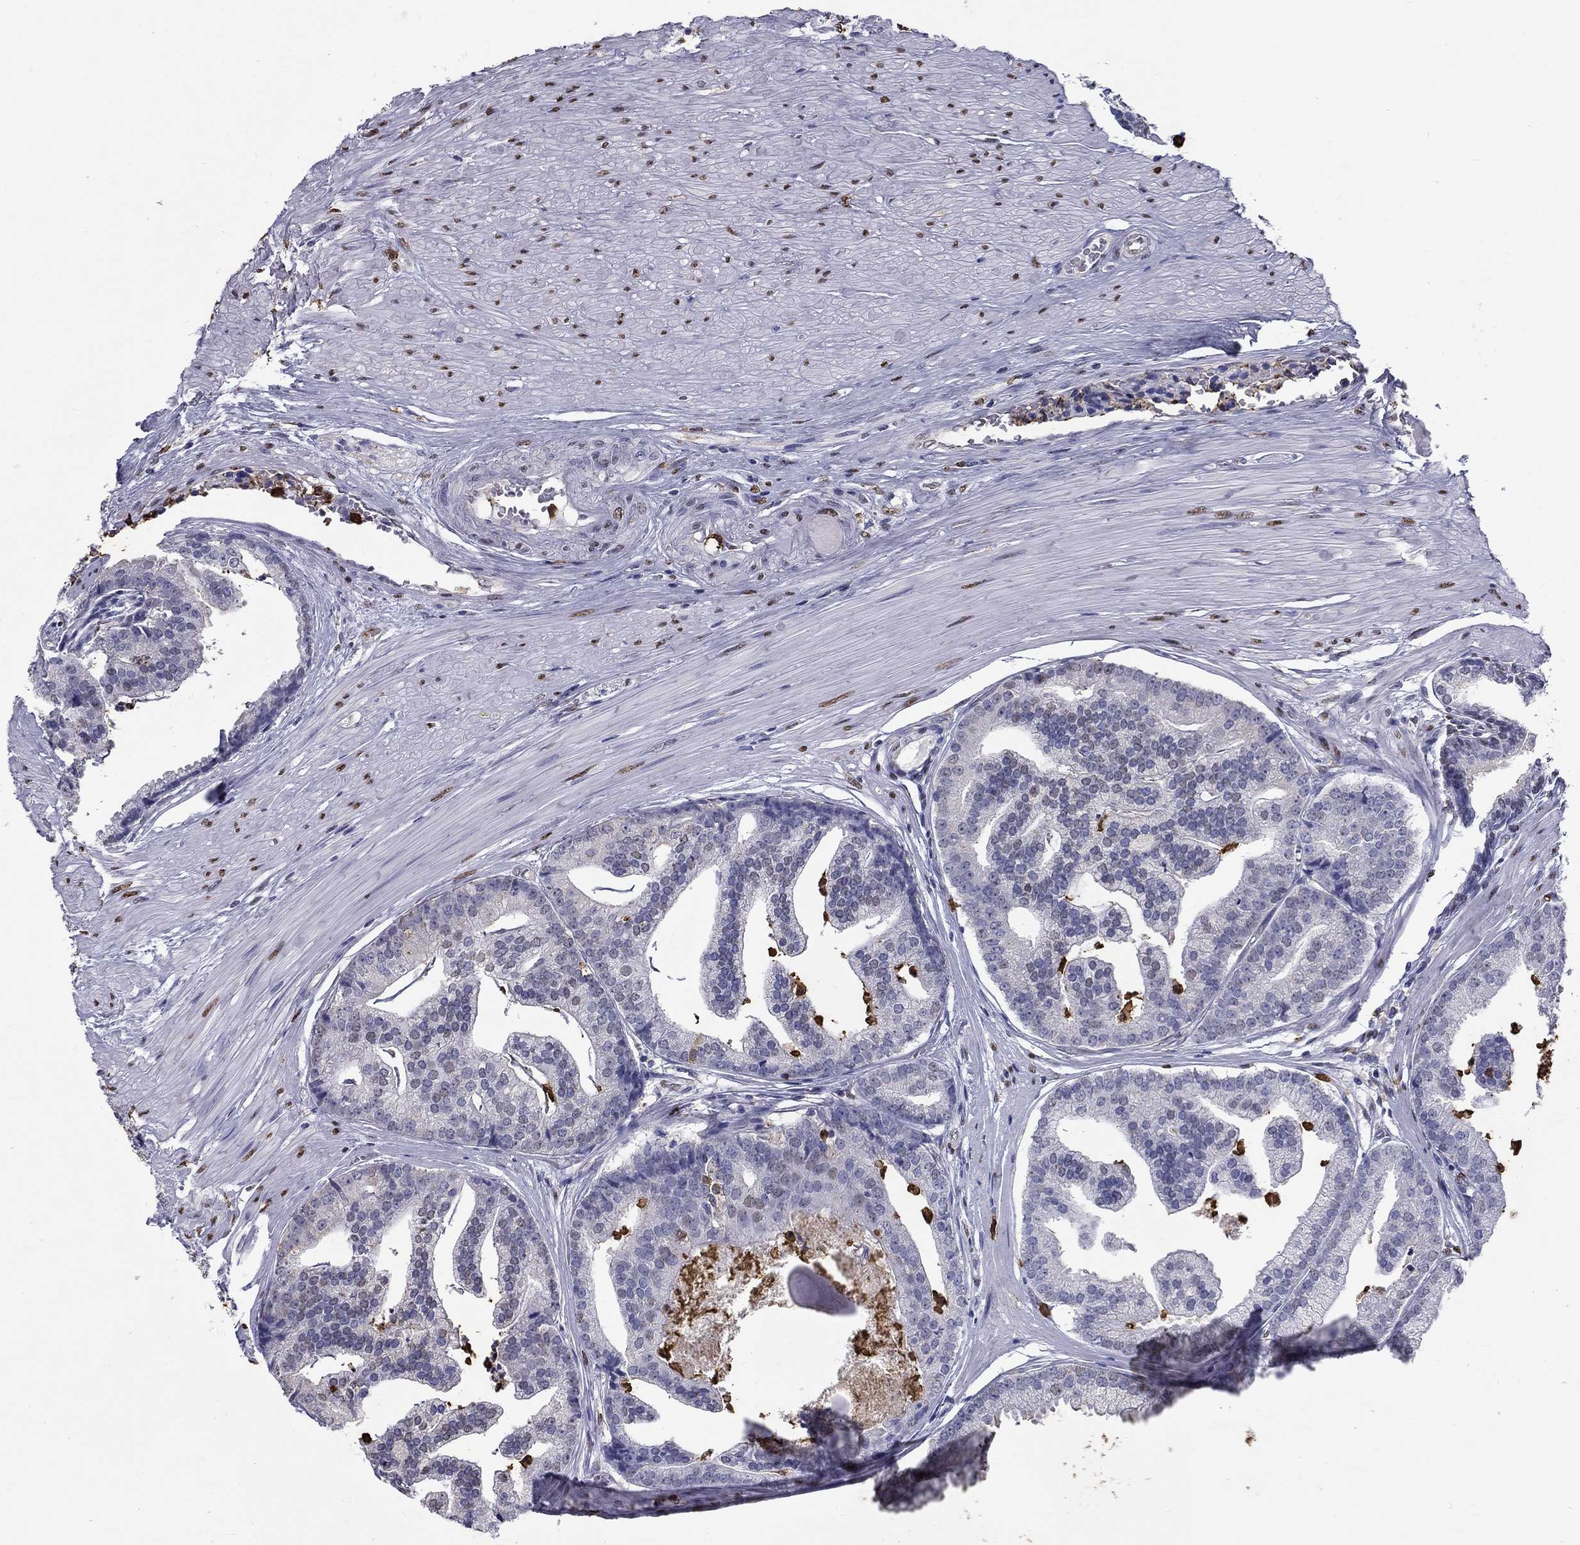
{"staining": {"intensity": "negative", "quantity": "none", "location": "none"}, "tissue": "prostate cancer", "cell_type": "Tumor cells", "image_type": "cancer", "snomed": [{"axis": "morphology", "description": "Adenocarcinoma, NOS"}, {"axis": "topography", "description": "Prostate and seminal vesicle, NOS"}, {"axis": "topography", "description": "Prostate"}], "caption": "This is a image of immunohistochemistry (IHC) staining of adenocarcinoma (prostate), which shows no positivity in tumor cells.", "gene": "IGSF8", "patient": {"sex": "male", "age": 44}}